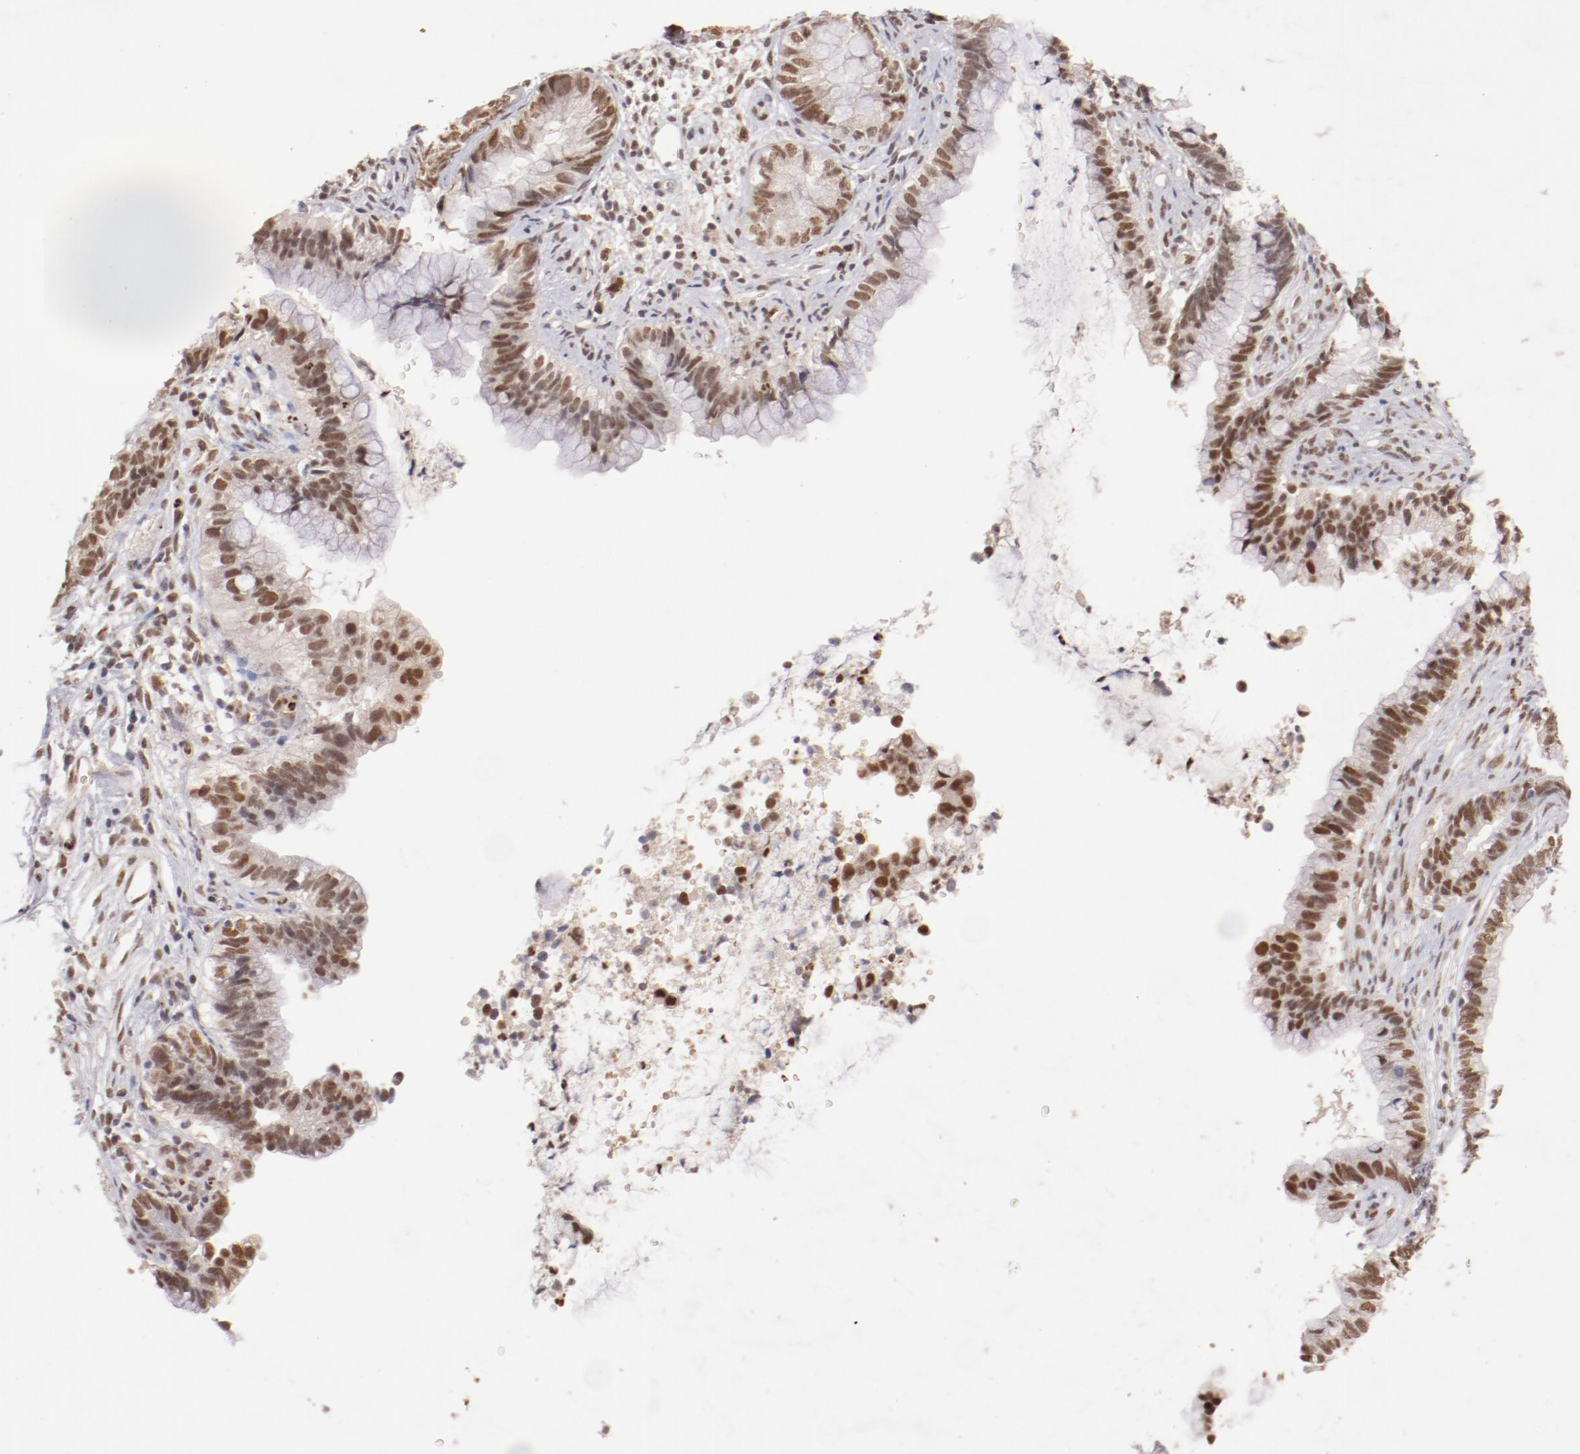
{"staining": {"intensity": "moderate", "quantity": ">75%", "location": "nuclear"}, "tissue": "cervical cancer", "cell_type": "Tumor cells", "image_type": "cancer", "snomed": [{"axis": "morphology", "description": "Adenocarcinoma, NOS"}, {"axis": "topography", "description": "Cervix"}], "caption": "IHC micrograph of adenocarcinoma (cervical) stained for a protein (brown), which demonstrates medium levels of moderate nuclear expression in about >75% of tumor cells.", "gene": "NFE2", "patient": {"sex": "female", "age": 44}}